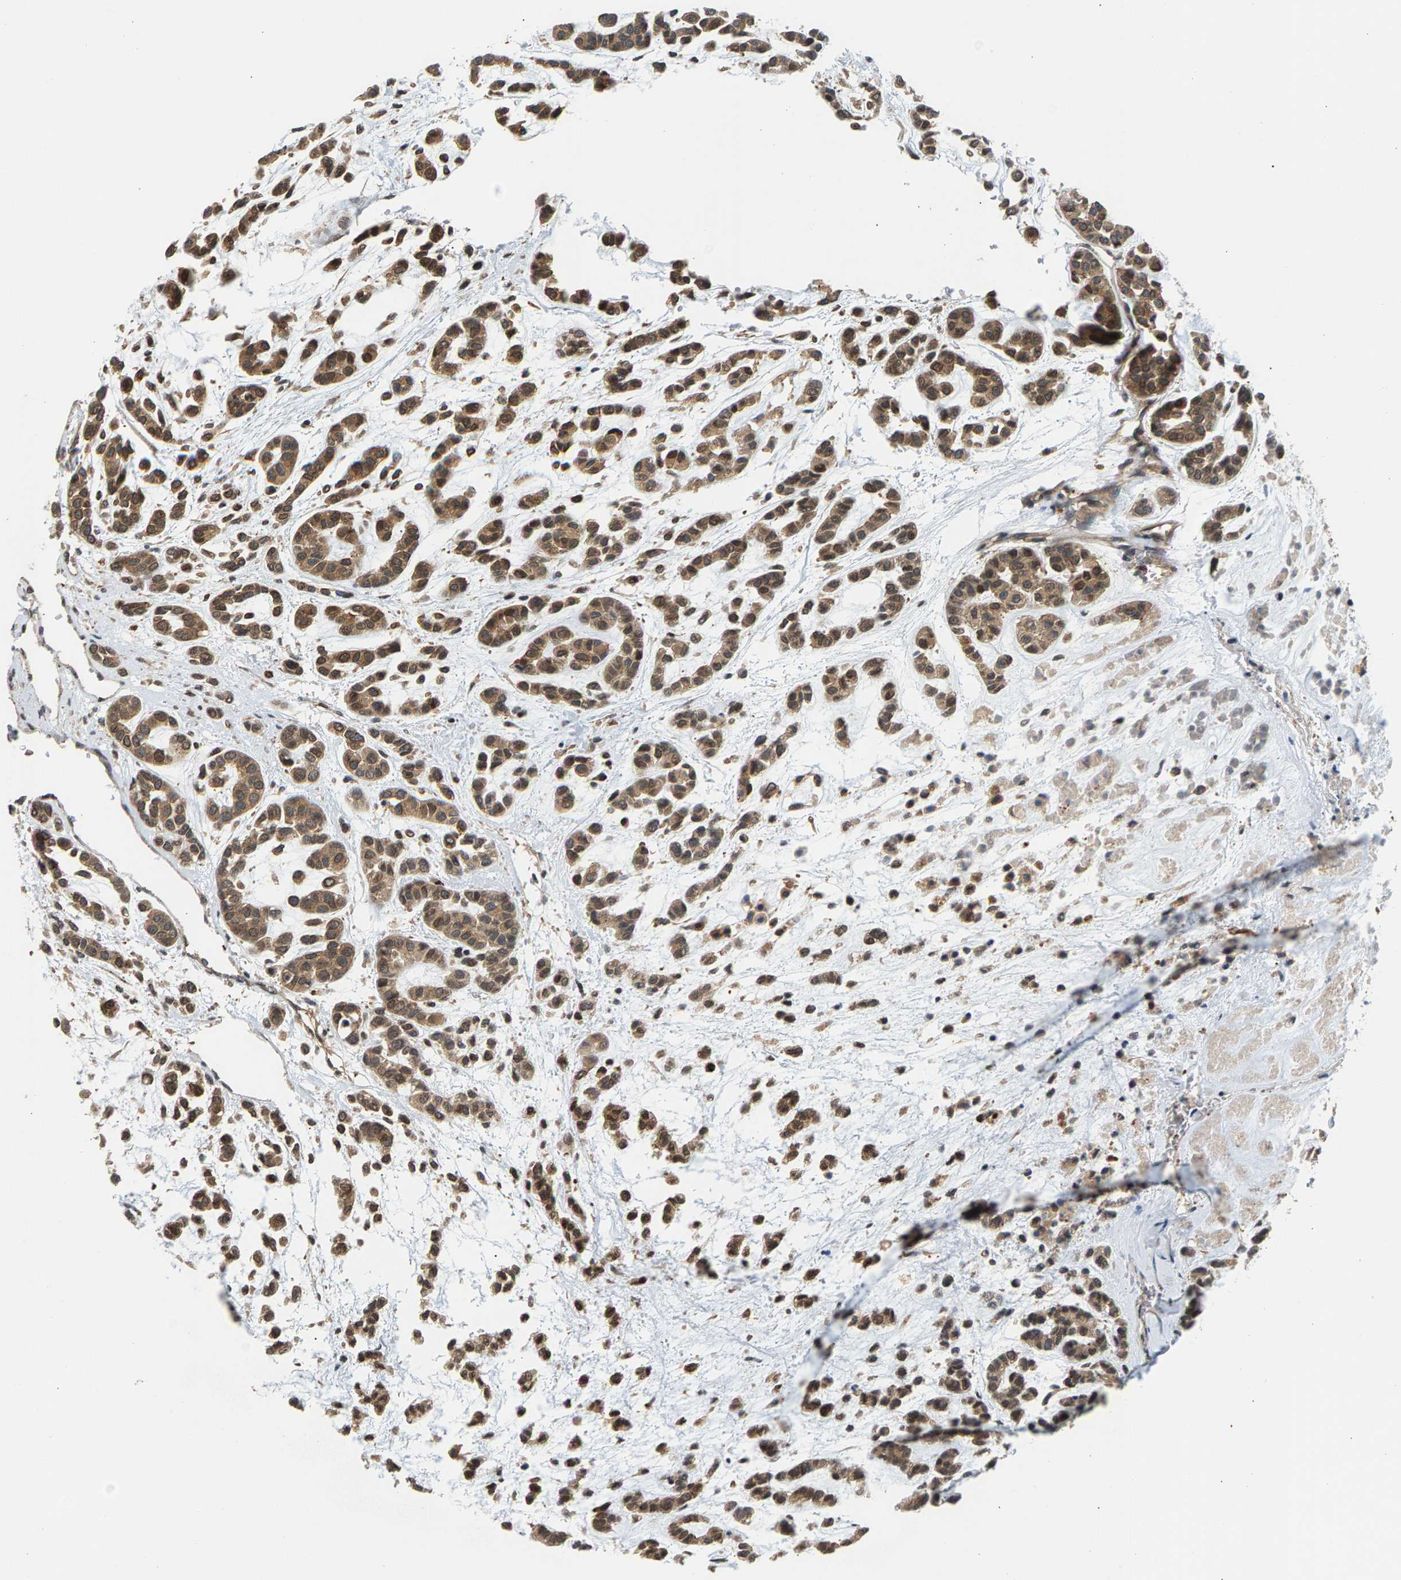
{"staining": {"intensity": "moderate", "quantity": ">75%", "location": "cytoplasmic/membranous"}, "tissue": "head and neck cancer", "cell_type": "Tumor cells", "image_type": "cancer", "snomed": [{"axis": "morphology", "description": "Adenocarcinoma, NOS"}, {"axis": "morphology", "description": "Adenoma, NOS"}, {"axis": "topography", "description": "Head-Neck"}], "caption": "This is an image of immunohistochemistry (IHC) staining of head and neck cancer, which shows moderate expression in the cytoplasmic/membranous of tumor cells.", "gene": "MAP2K5", "patient": {"sex": "female", "age": 55}}